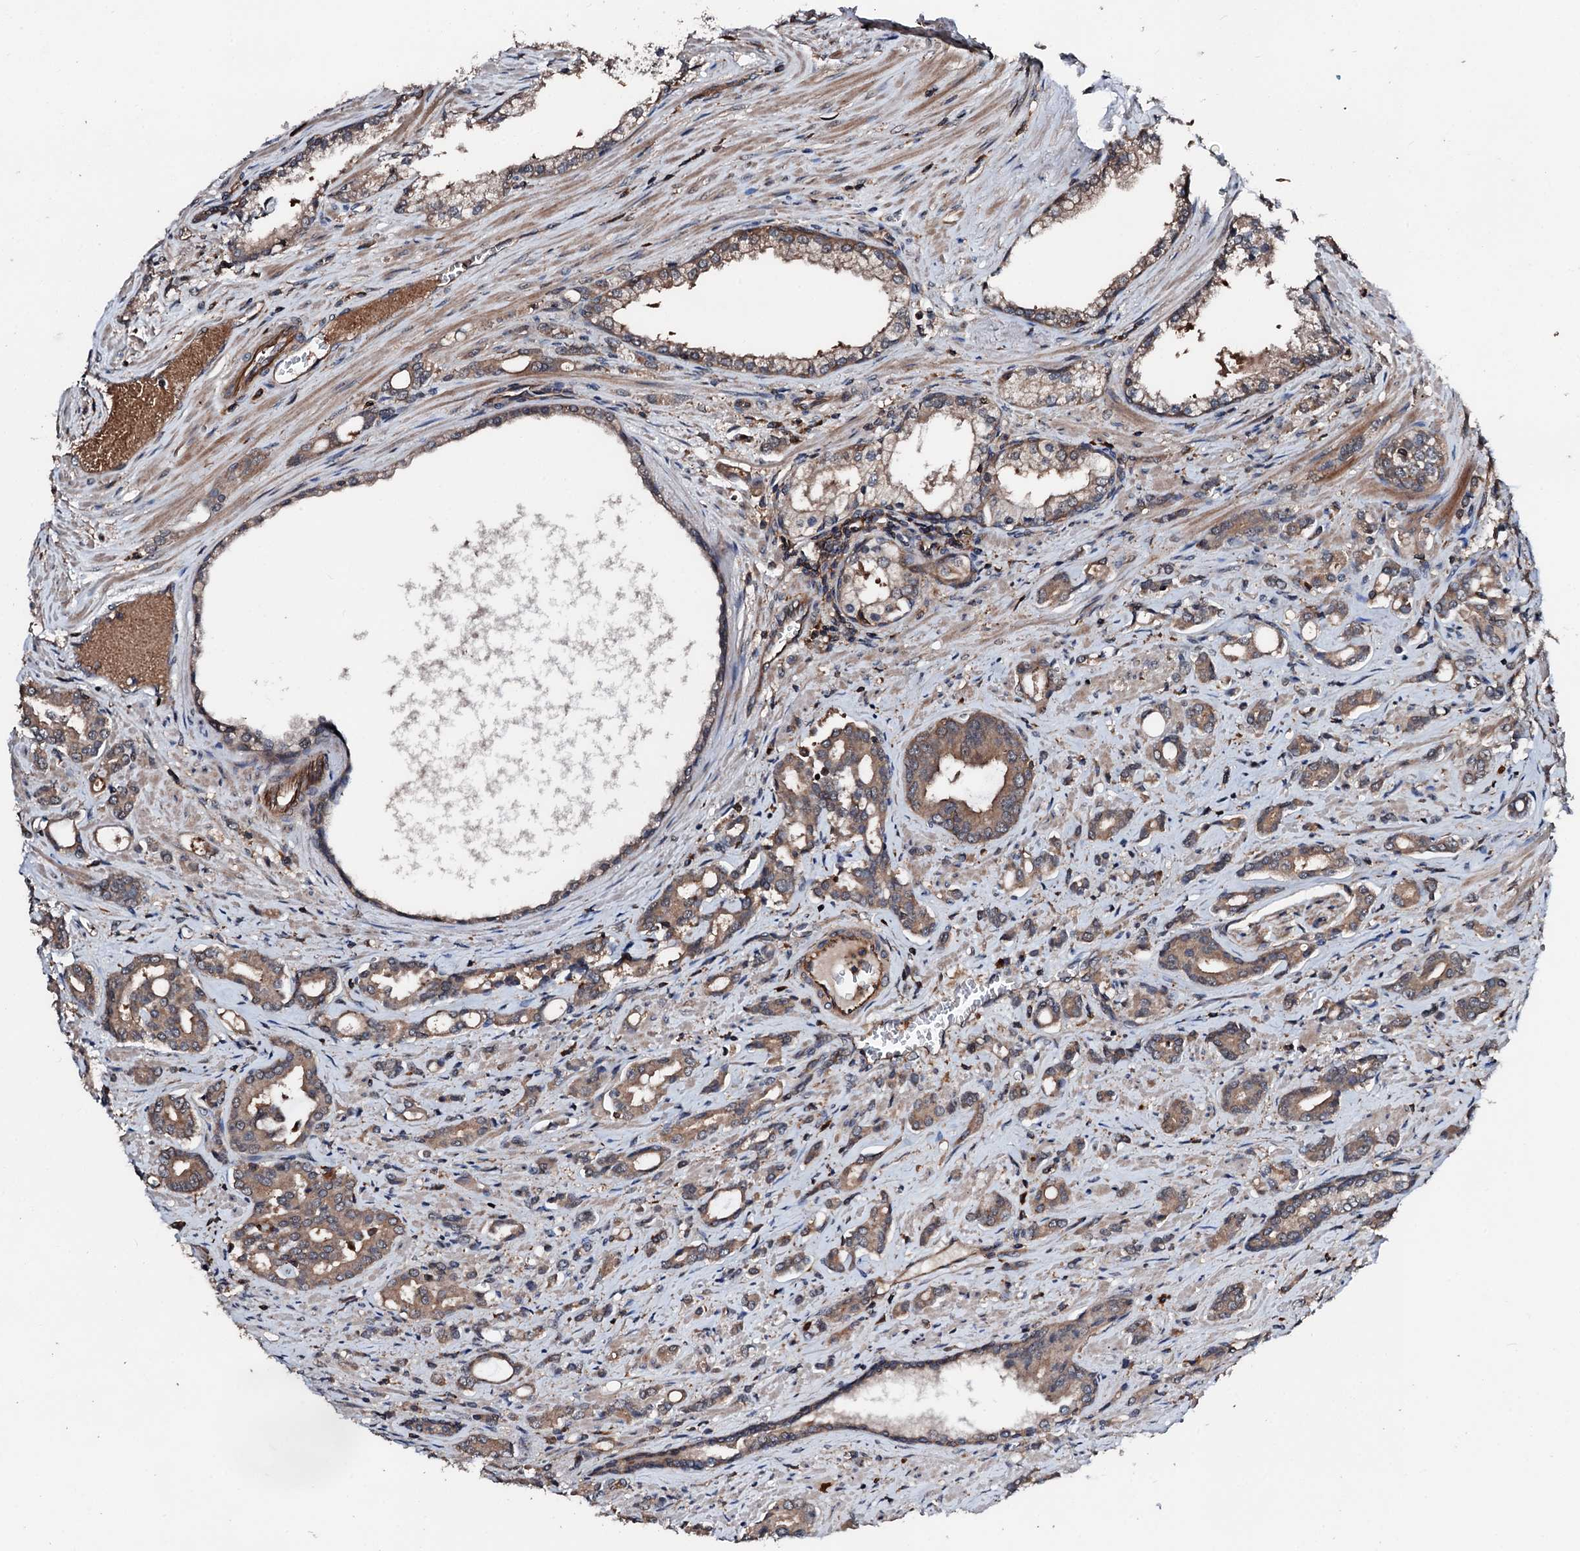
{"staining": {"intensity": "moderate", "quantity": ">75%", "location": "cytoplasmic/membranous"}, "tissue": "prostate cancer", "cell_type": "Tumor cells", "image_type": "cancer", "snomed": [{"axis": "morphology", "description": "Adenocarcinoma, High grade"}, {"axis": "topography", "description": "Prostate"}], "caption": "Prostate cancer stained with a protein marker shows moderate staining in tumor cells.", "gene": "FGD4", "patient": {"sex": "male", "age": 72}}